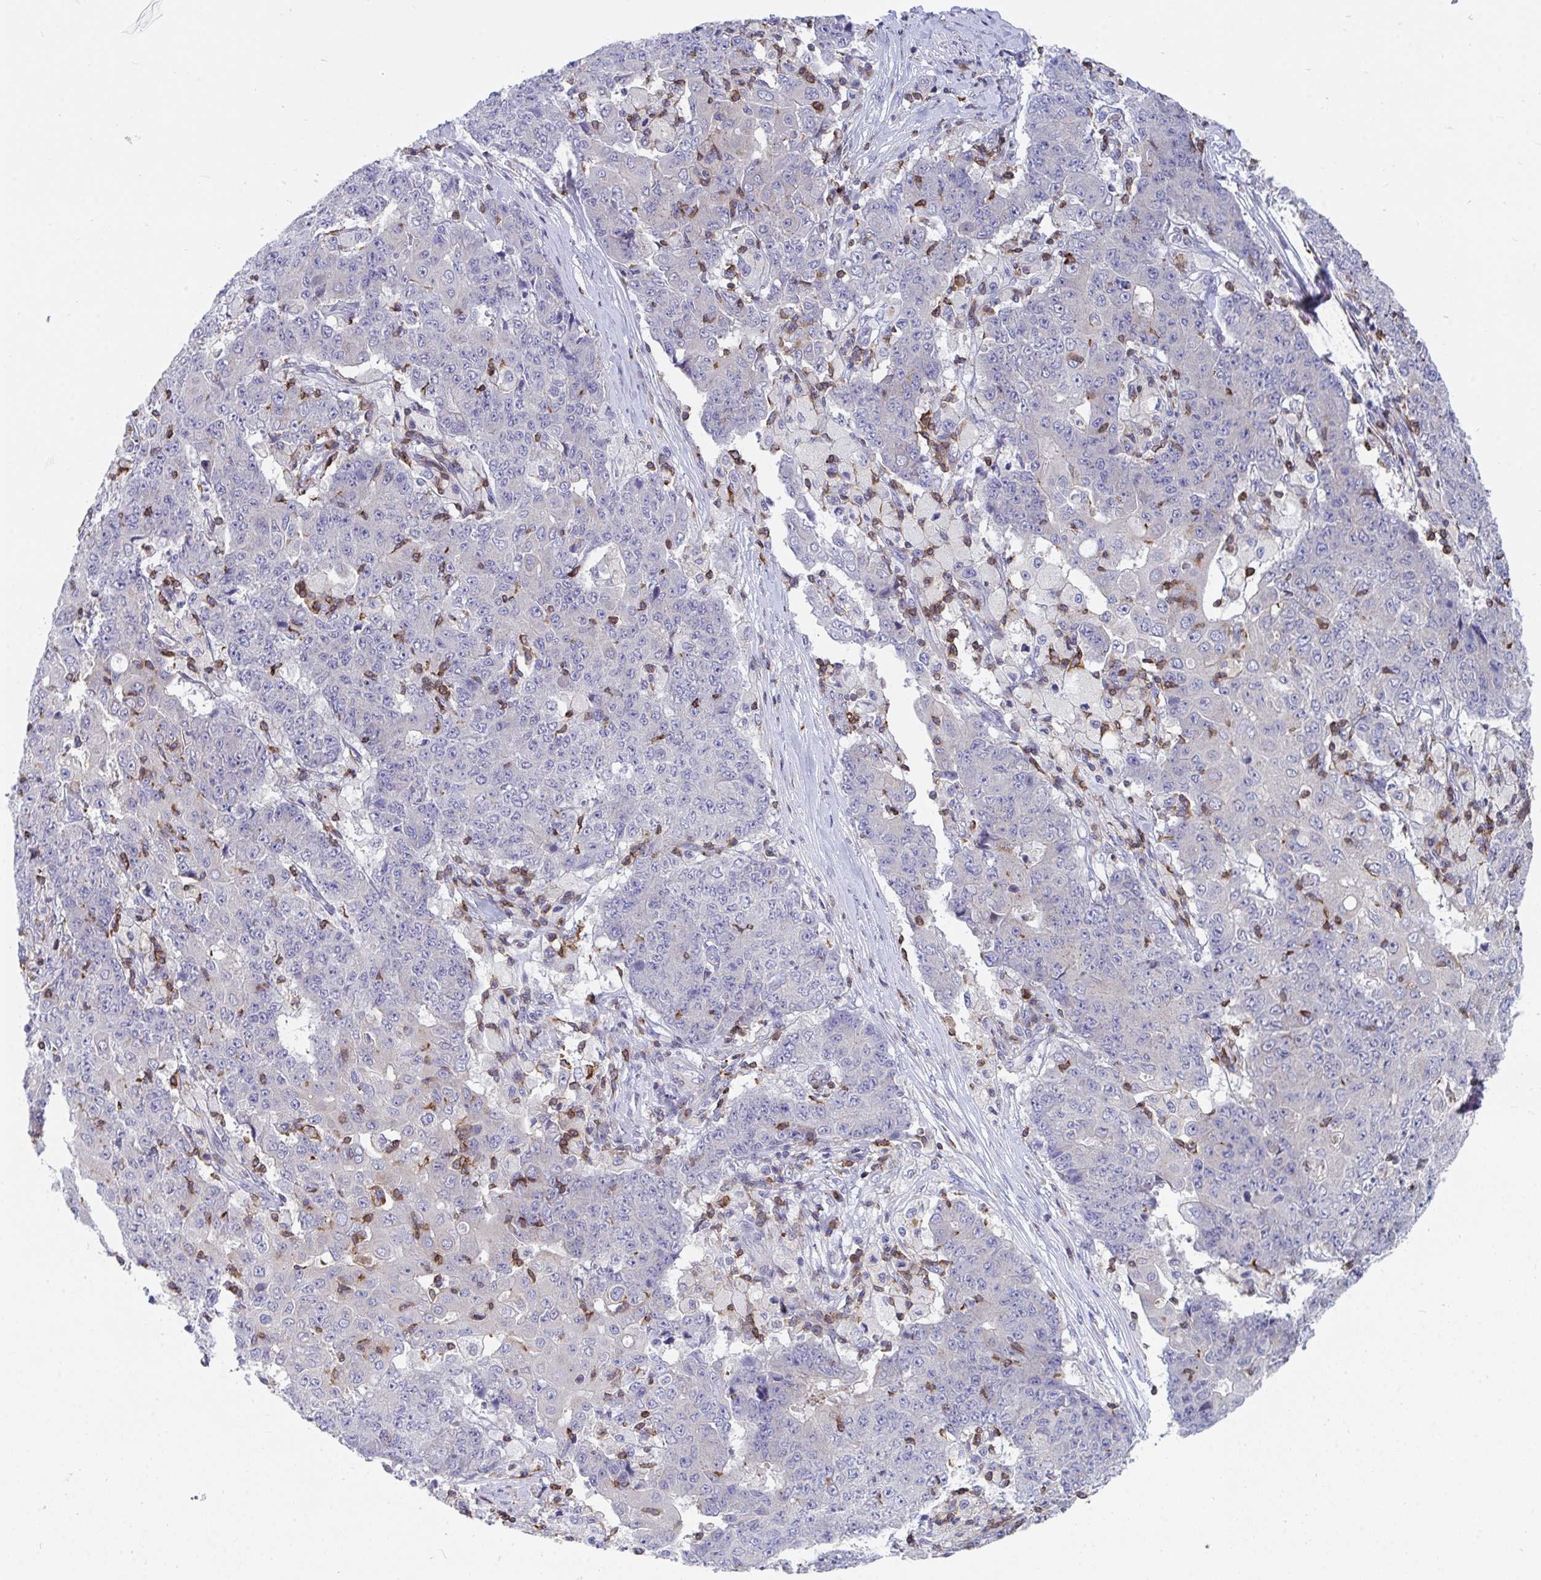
{"staining": {"intensity": "negative", "quantity": "none", "location": "none"}, "tissue": "ovarian cancer", "cell_type": "Tumor cells", "image_type": "cancer", "snomed": [{"axis": "morphology", "description": "Carcinoma, endometroid"}, {"axis": "topography", "description": "Ovary"}], "caption": "High magnification brightfield microscopy of ovarian cancer stained with DAB (3,3'-diaminobenzidine) (brown) and counterstained with hematoxylin (blue): tumor cells show no significant expression. (IHC, brightfield microscopy, high magnification).", "gene": "FRMD3", "patient": {"sex": "female", "age": 42}}